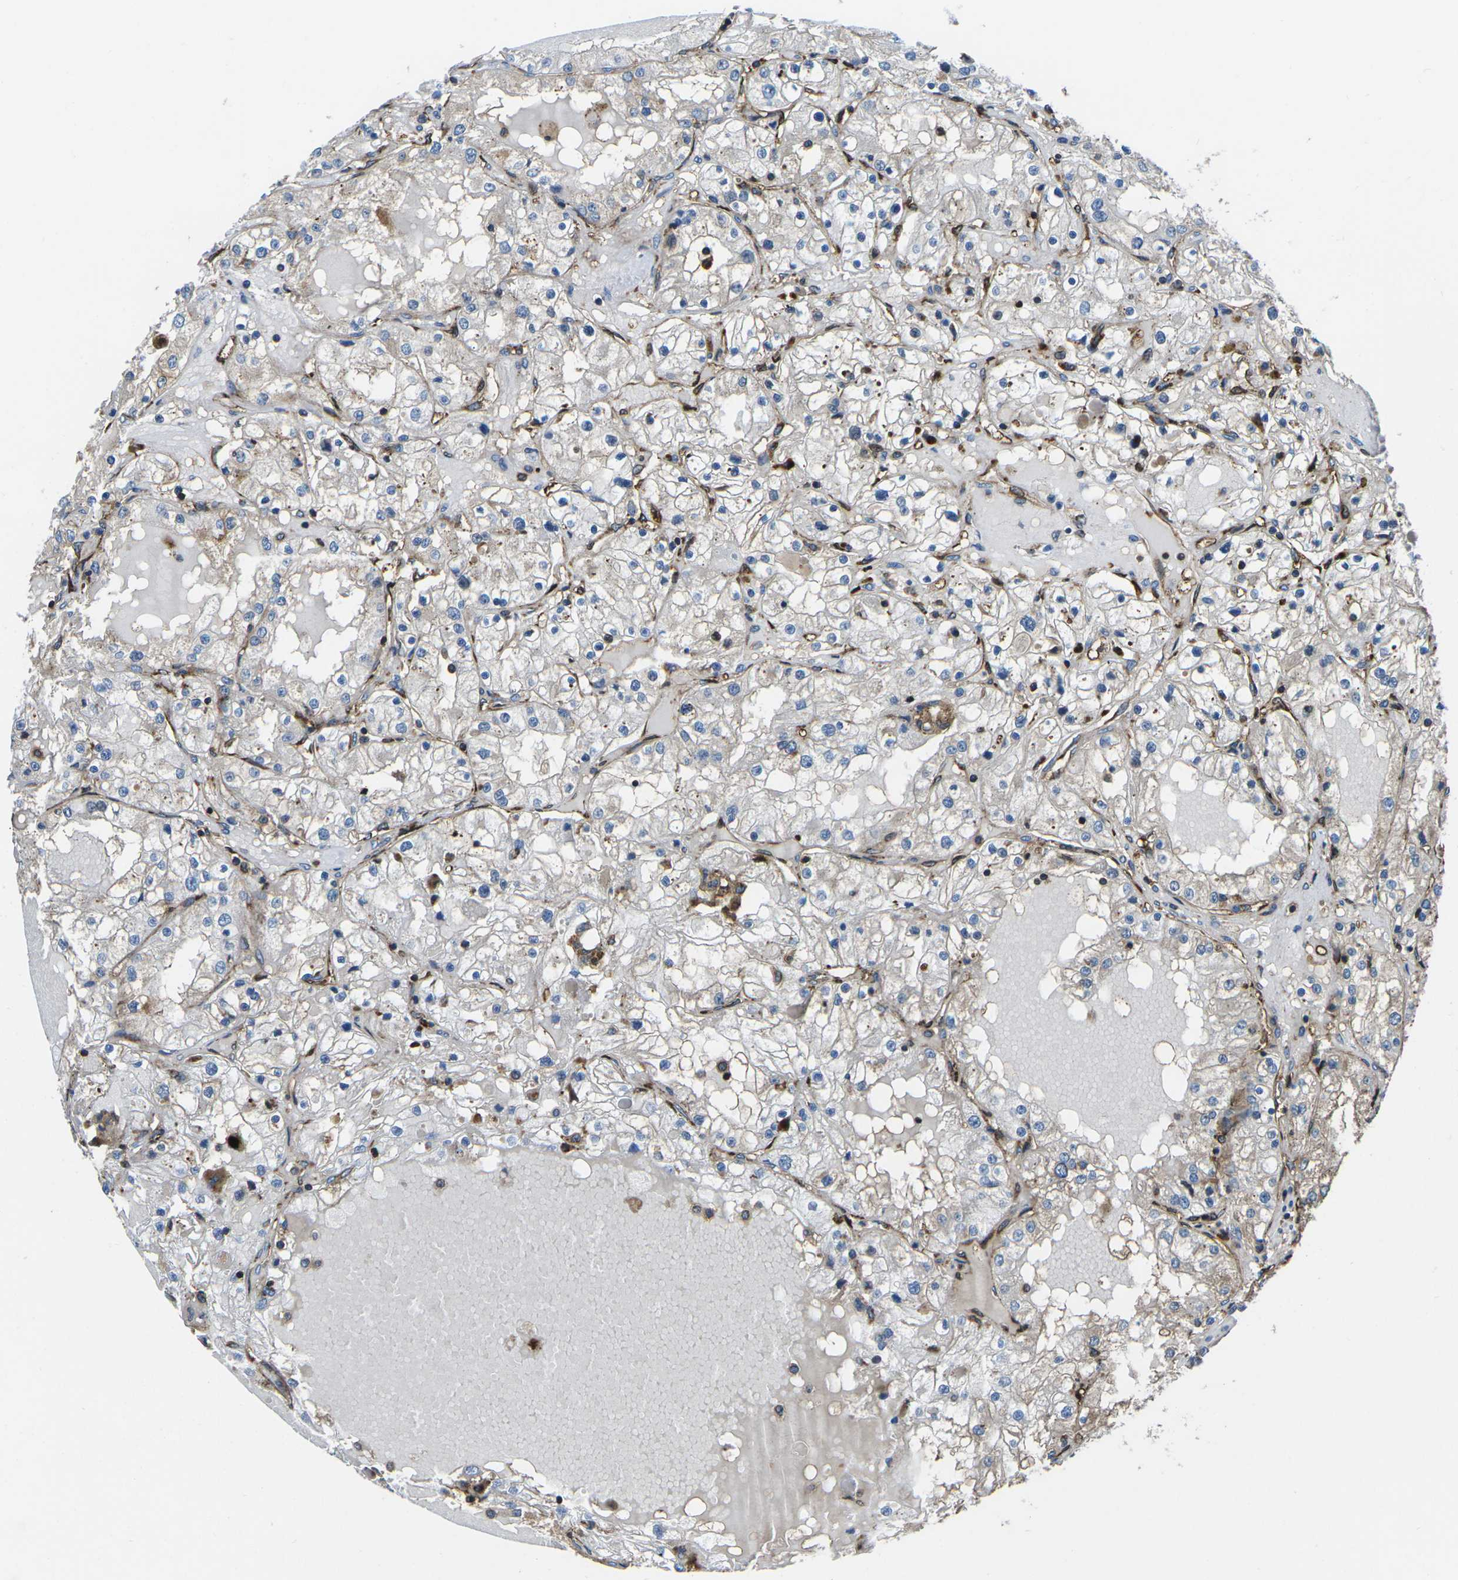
{"staining": {"intensity": "negative", "quantity": "none", "location": "none"}, "tissue": "renal cancer", "cell_type": "Tumor cells", "image_type": "cancer", "snomed": [{"axis": "morphology", "description": "Adenocarcinoma, NOS"}, {"axis": "topography", "description": "Kidney"}], "caption": "DAB (3,3'-diaminobenzidine) immunohistochemical staining of renal adenocarcinoma reveals no significant positivity in tumor cells.", "gene": "KCNJ15", "patient": {"sex": "male", "age": 68}}